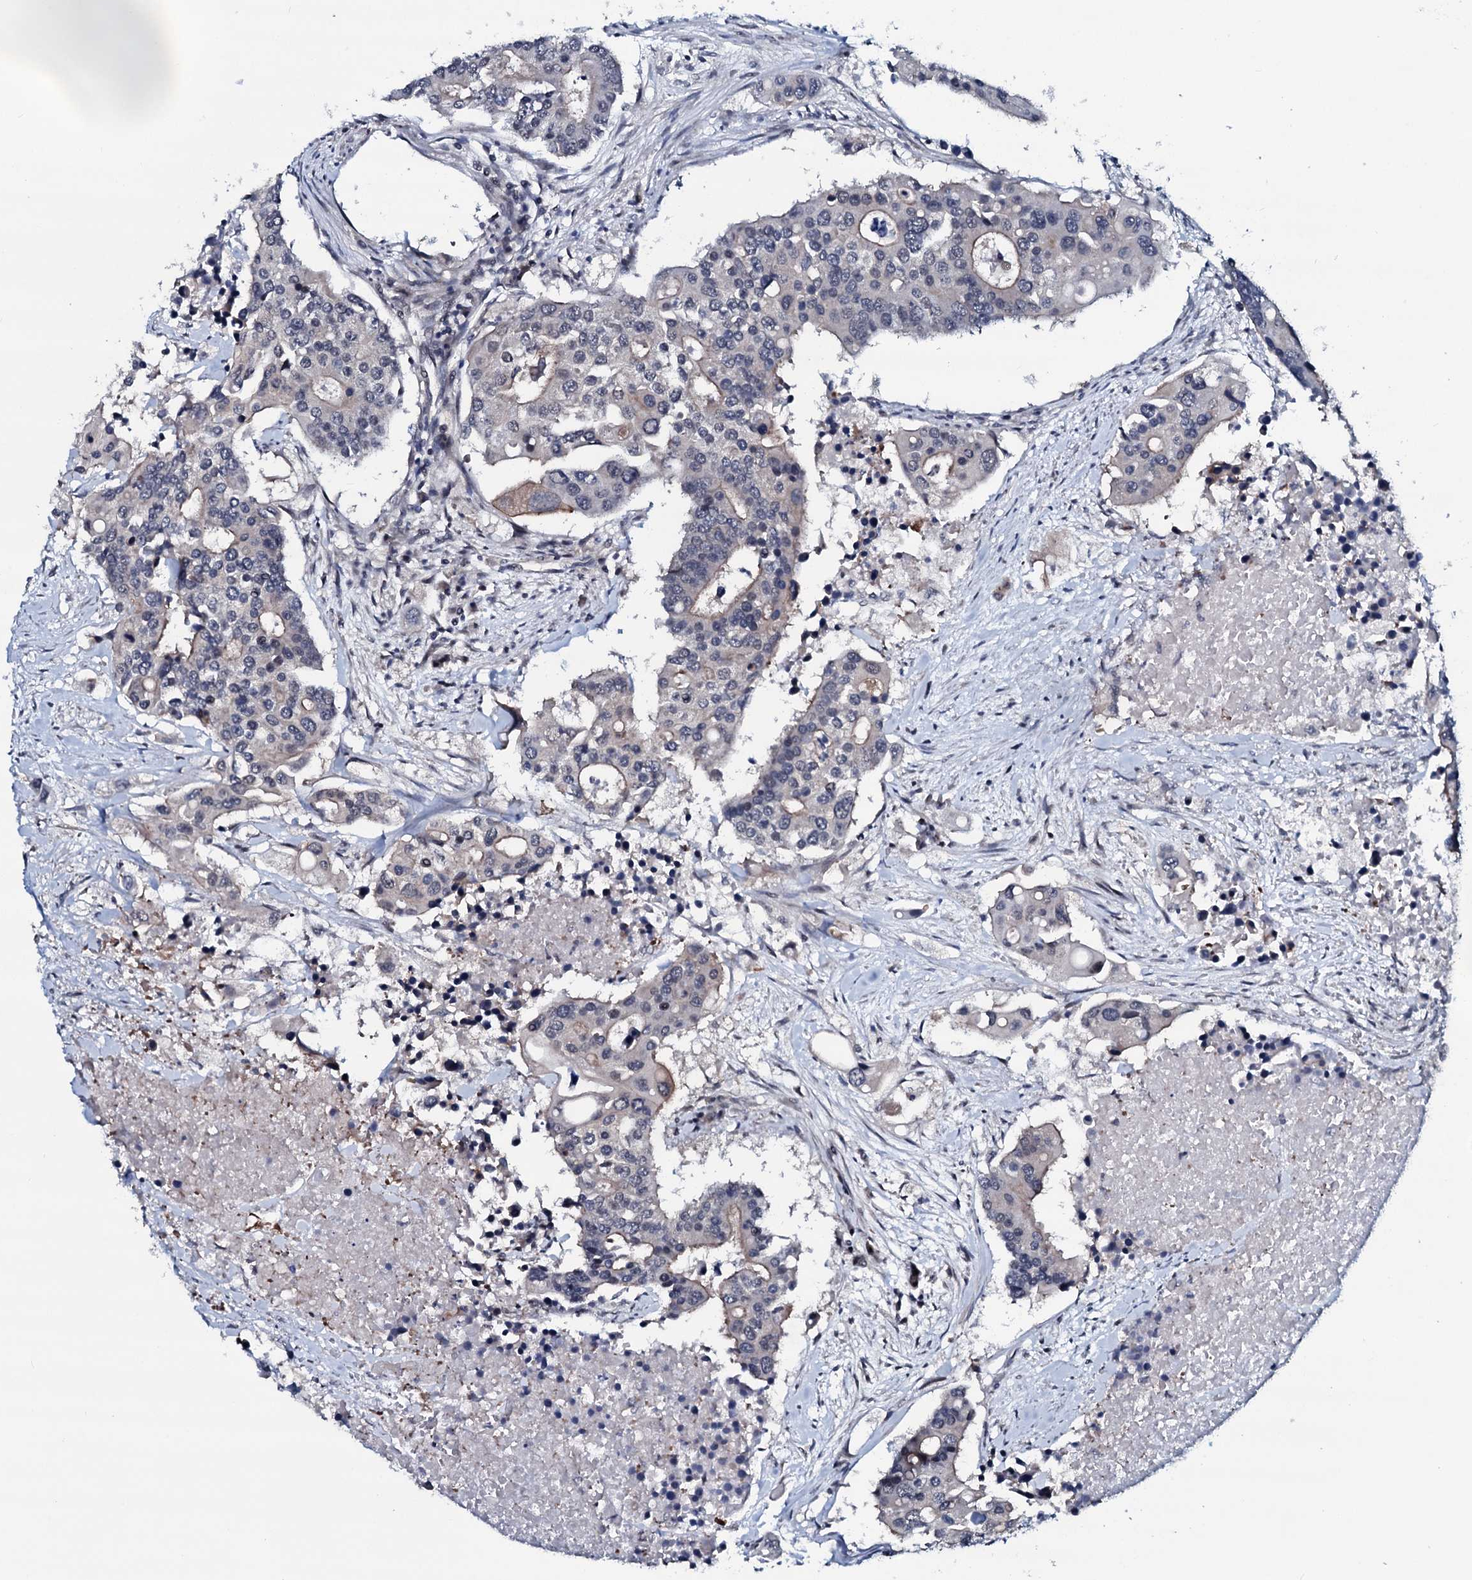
{"staining": {"intensity": "negative", "quantity": "none", "location": "none"}, "tissue": "colorectal cancer", "cell_type": "Tumor cells", "image_type": "cancer", "snomed": [{"axis": "morphology", "description": "Adenocarcinoma, NOS"}, {"axis": "topography", "description": "Colon"}], "caption": "DAB immunohistochemical staining of adenocarcinoma (colorectal) shows no significant staining in tumor cells.", "gene": "OGFOD2", "patient": {"sex": "male", "age": 77}}